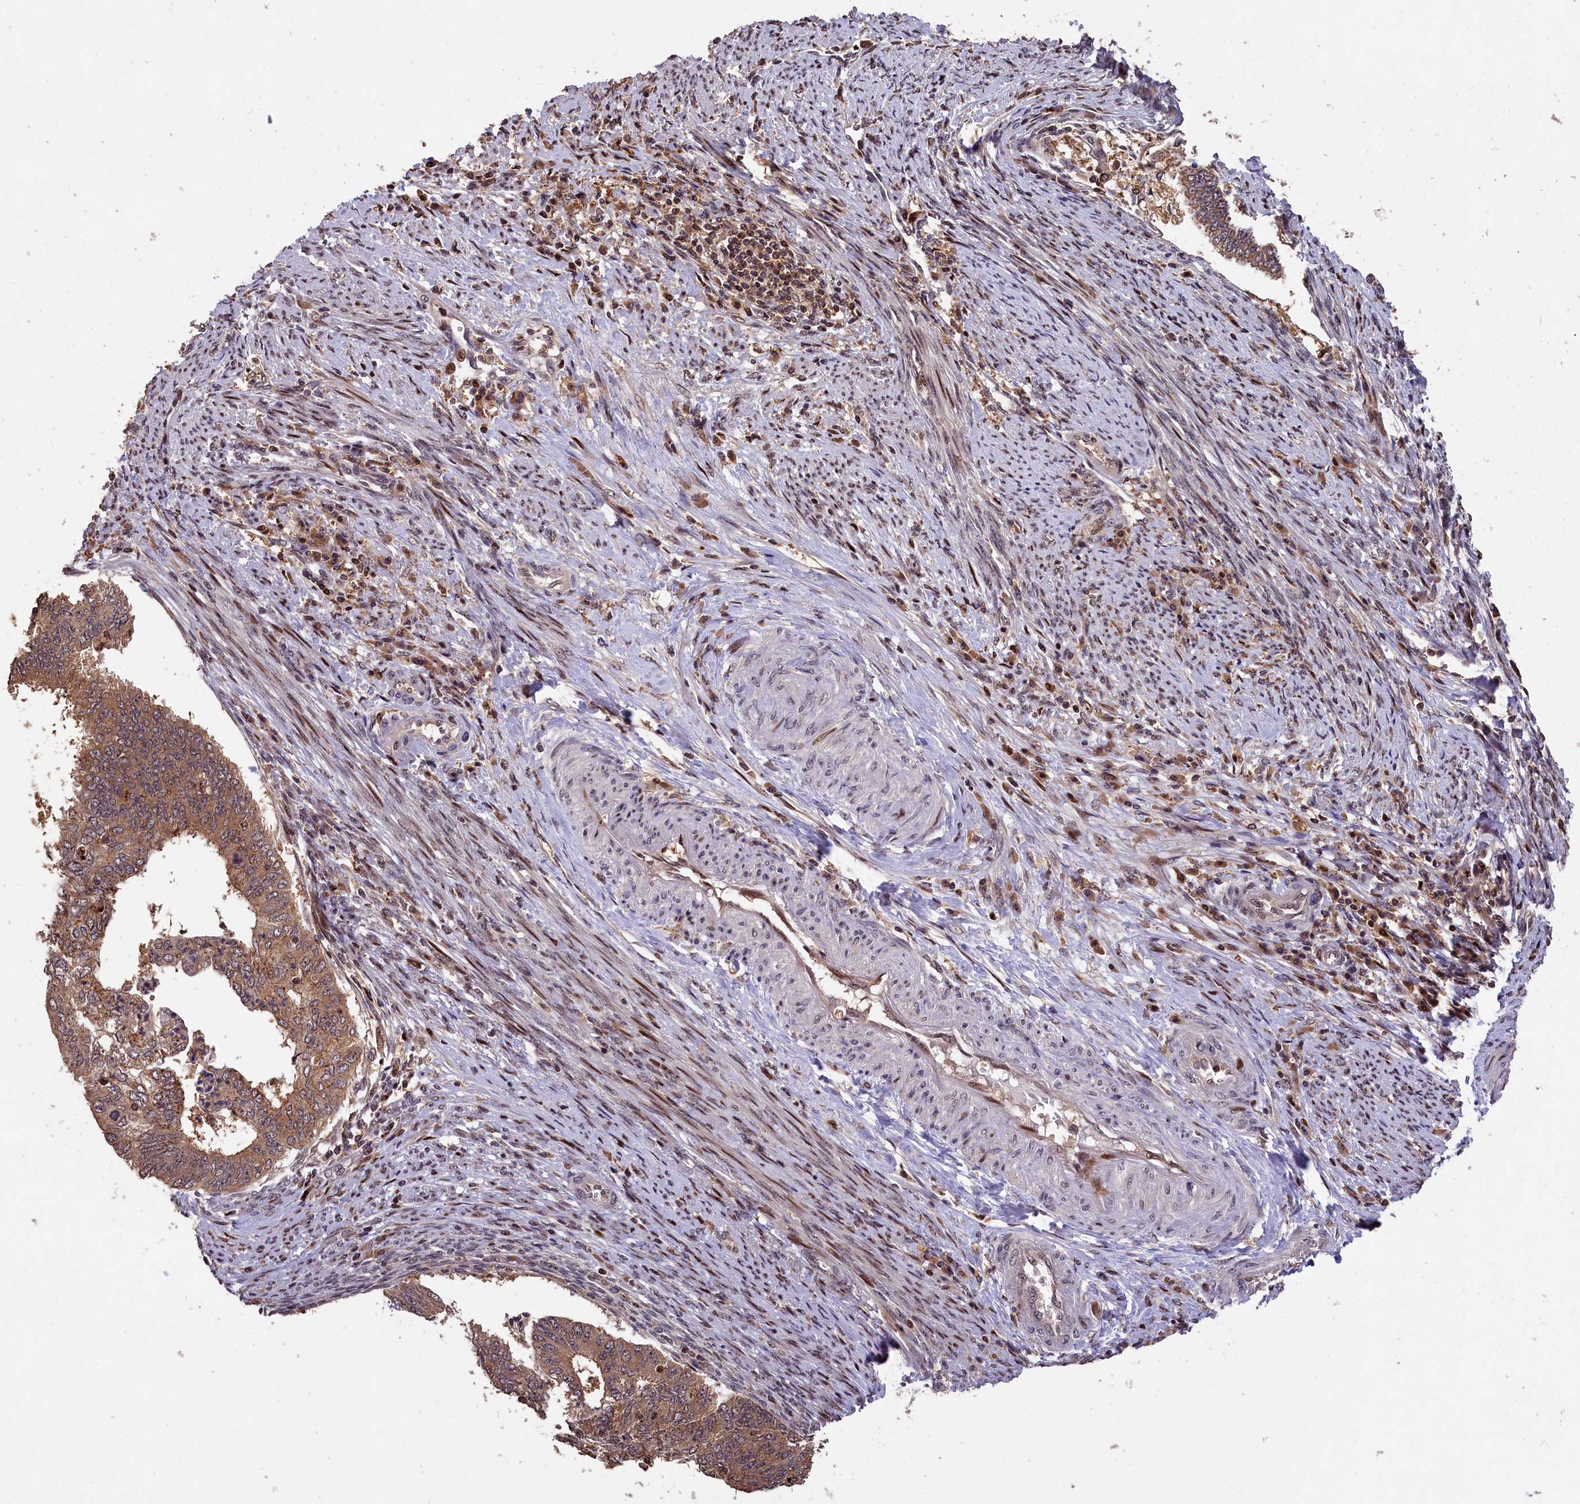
{"staining": {"intensity": "moderate", "quantity": ">75%", "location": "cytoplasmic/membranous"}, "tissue": "endometrial cancer", "cell_type": "Tumor cells", "image_type": "cancer", "snomed": [{"axis": "morphology", "description": "Adenocarcinoma, NOS"}, {"axis": "topography", "description": "Endometrium"}], "caption": "The image shows staining of endometrial cancer (adenocarcinoma), revealing moderate cytoplasmic/membranous protein staining (brown color) within tumor cells.", "gene": "PHAF1", "patient": {"sex": "female", "age": 68}}